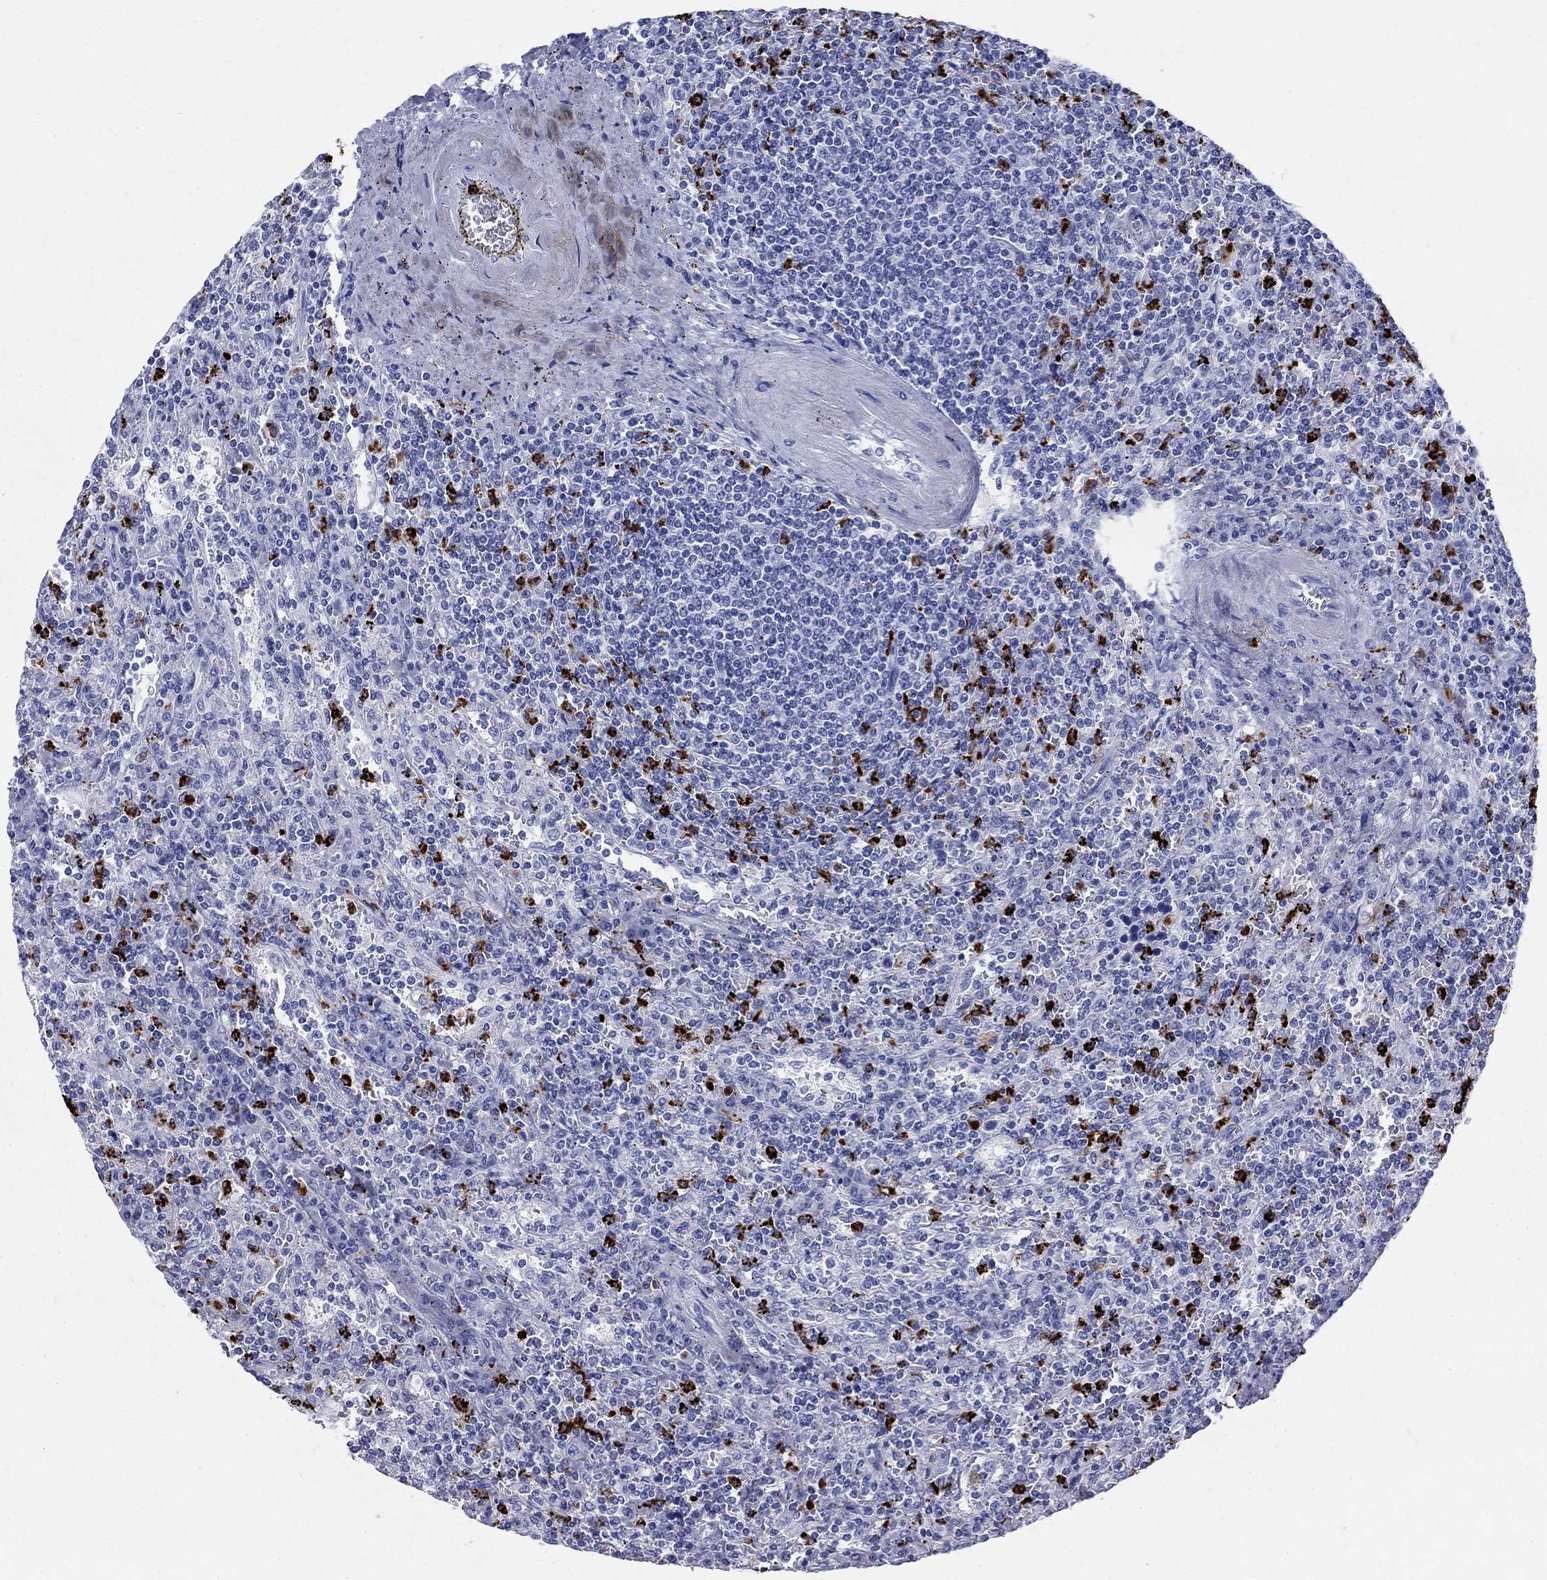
{"staining": {"intensity": "negative", "quantity": "none", "location": "none"}, "tissue": "lymphoma", "cell_type": "Tumor cells", "image_type": "cancer", "snomed": [{"axis": "morphology", "description": "Malignant lymphoma, non-Hodgkin's type, Low grade"}, {"axis": "topography", "description": "Spleen"}], "caption": "DAB immunohistochemical staining of human malignant lymphoma, non-Hodgkin's type (low-grade) displays no significant positivity in tumor cells.", "gene": "AZU1", "patient": {"sex": "male", "age": 62}}